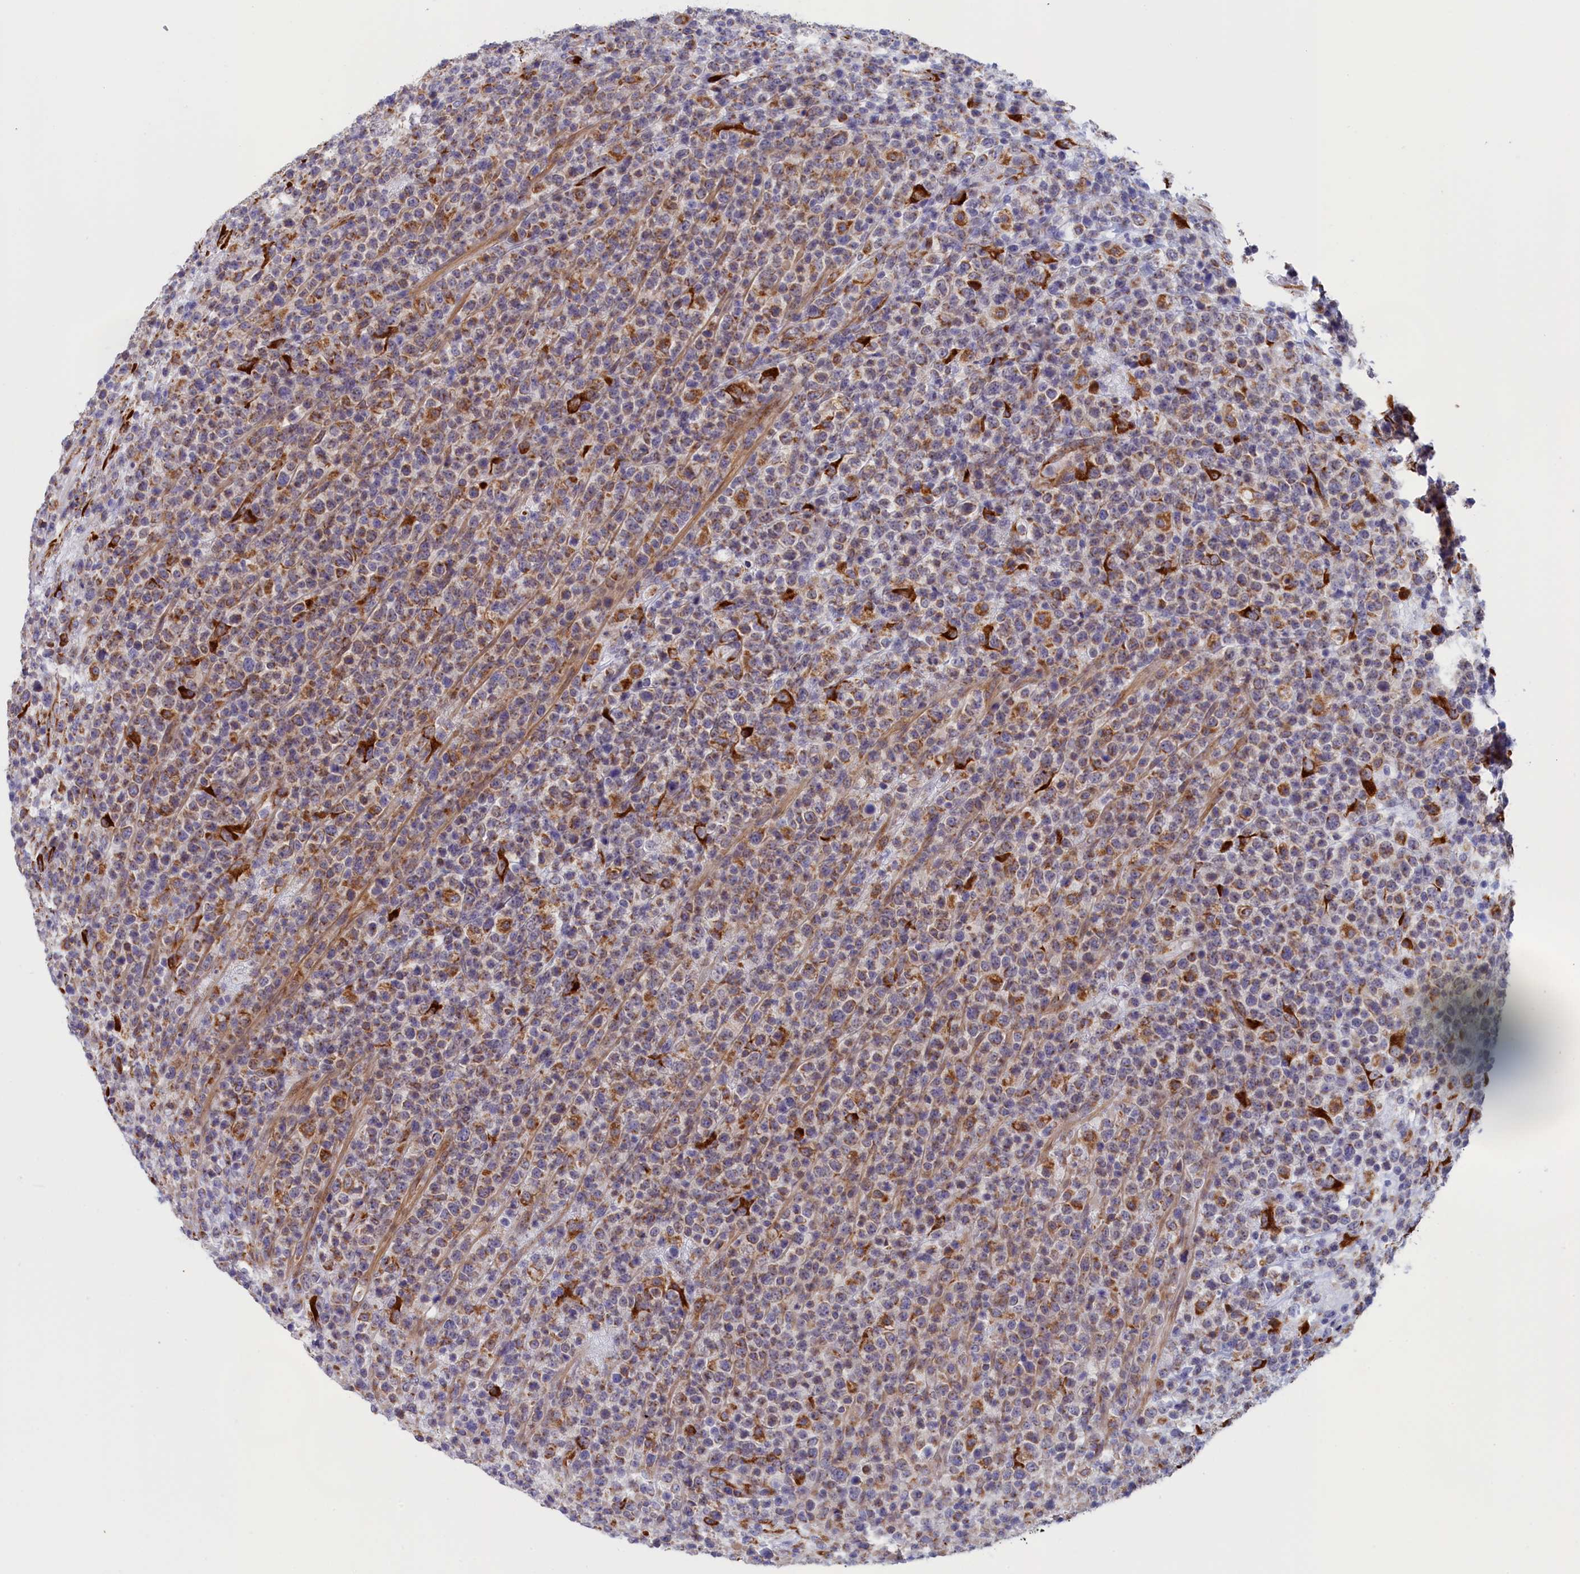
{"staining": {"intensity": "moderate", "quantity": "<25%", "location": "cytoplasmic/membranous"}, "tissue": "lymphoma", "cell_type": "Tumor cells", "image_type": "cancer", "snomed": [{"axis": "morphology", "description": "Malignant lymphoma, non-Hodgkin's type, High grade"}, {"axis": "topography", "description": "Colon"}], "caption": "Tumor cells display low levels of moderate cytoplasmic/membranous expression in approximately <25% of cells in human lymphoma.", "gene": "CCDC68", "patient": {"sex": "female", "age": 53}}